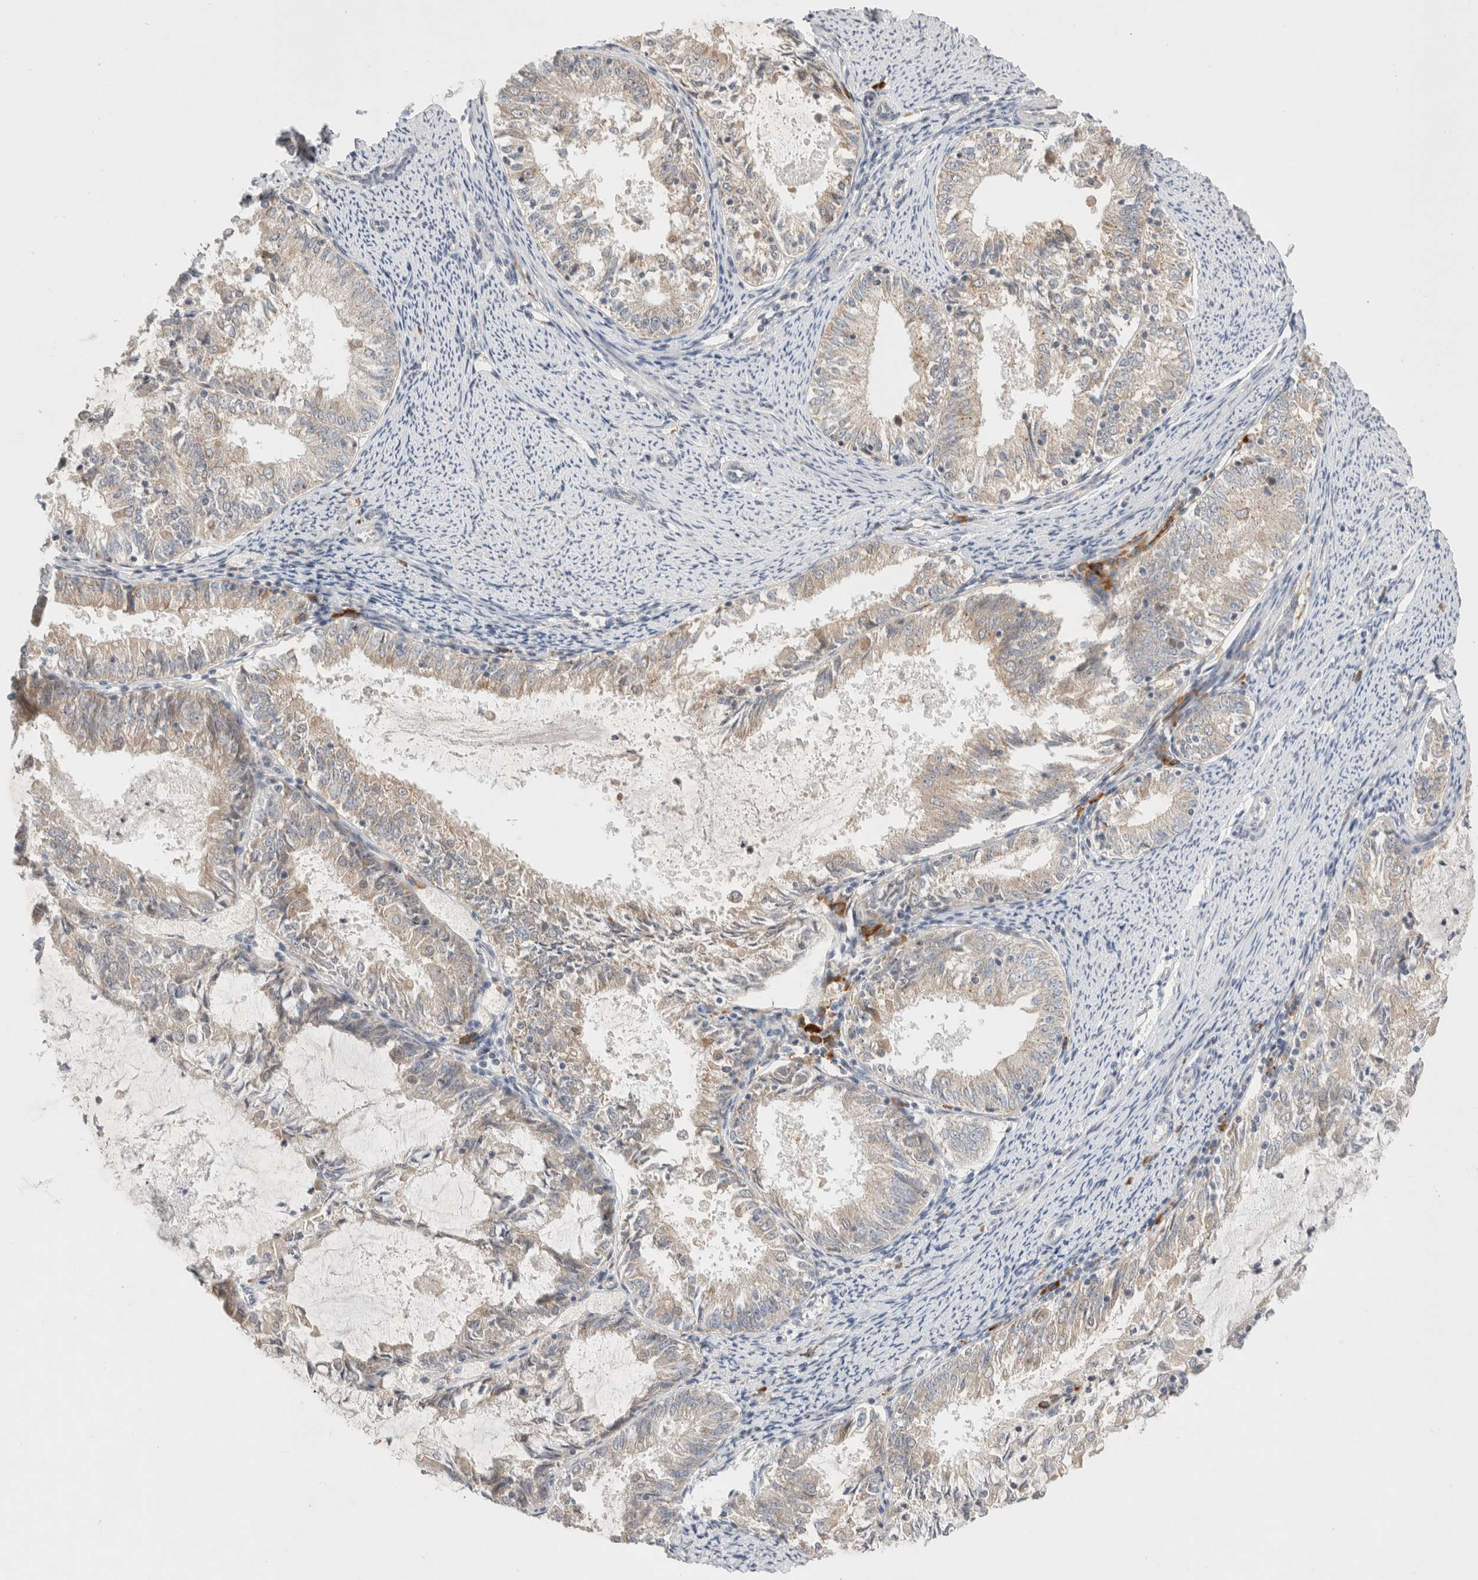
{"staining": {"intensity": "weak", "quantity": "25%-75%", "location": "cytoplasmic/membranous"}, "tissue": "endometrial cancer", "cell_type": "Tumor cells", "image_type": "cancer", "snomed": [{"axis": "morphology", "description": "Adenocarcinoma, NOS"}, {"axis": "topography", "description": "Endometrium"}], "caption": "The immunohistochemical stain labels weak cytoplasmic/membranous positivity in tumor cells of adenocarcinoma (endometrial) tissue. (IHC, brightfield microscopy, high magnification).", "gene": "NEDD4L", "patient": {"sex": "female", "age": 57}}